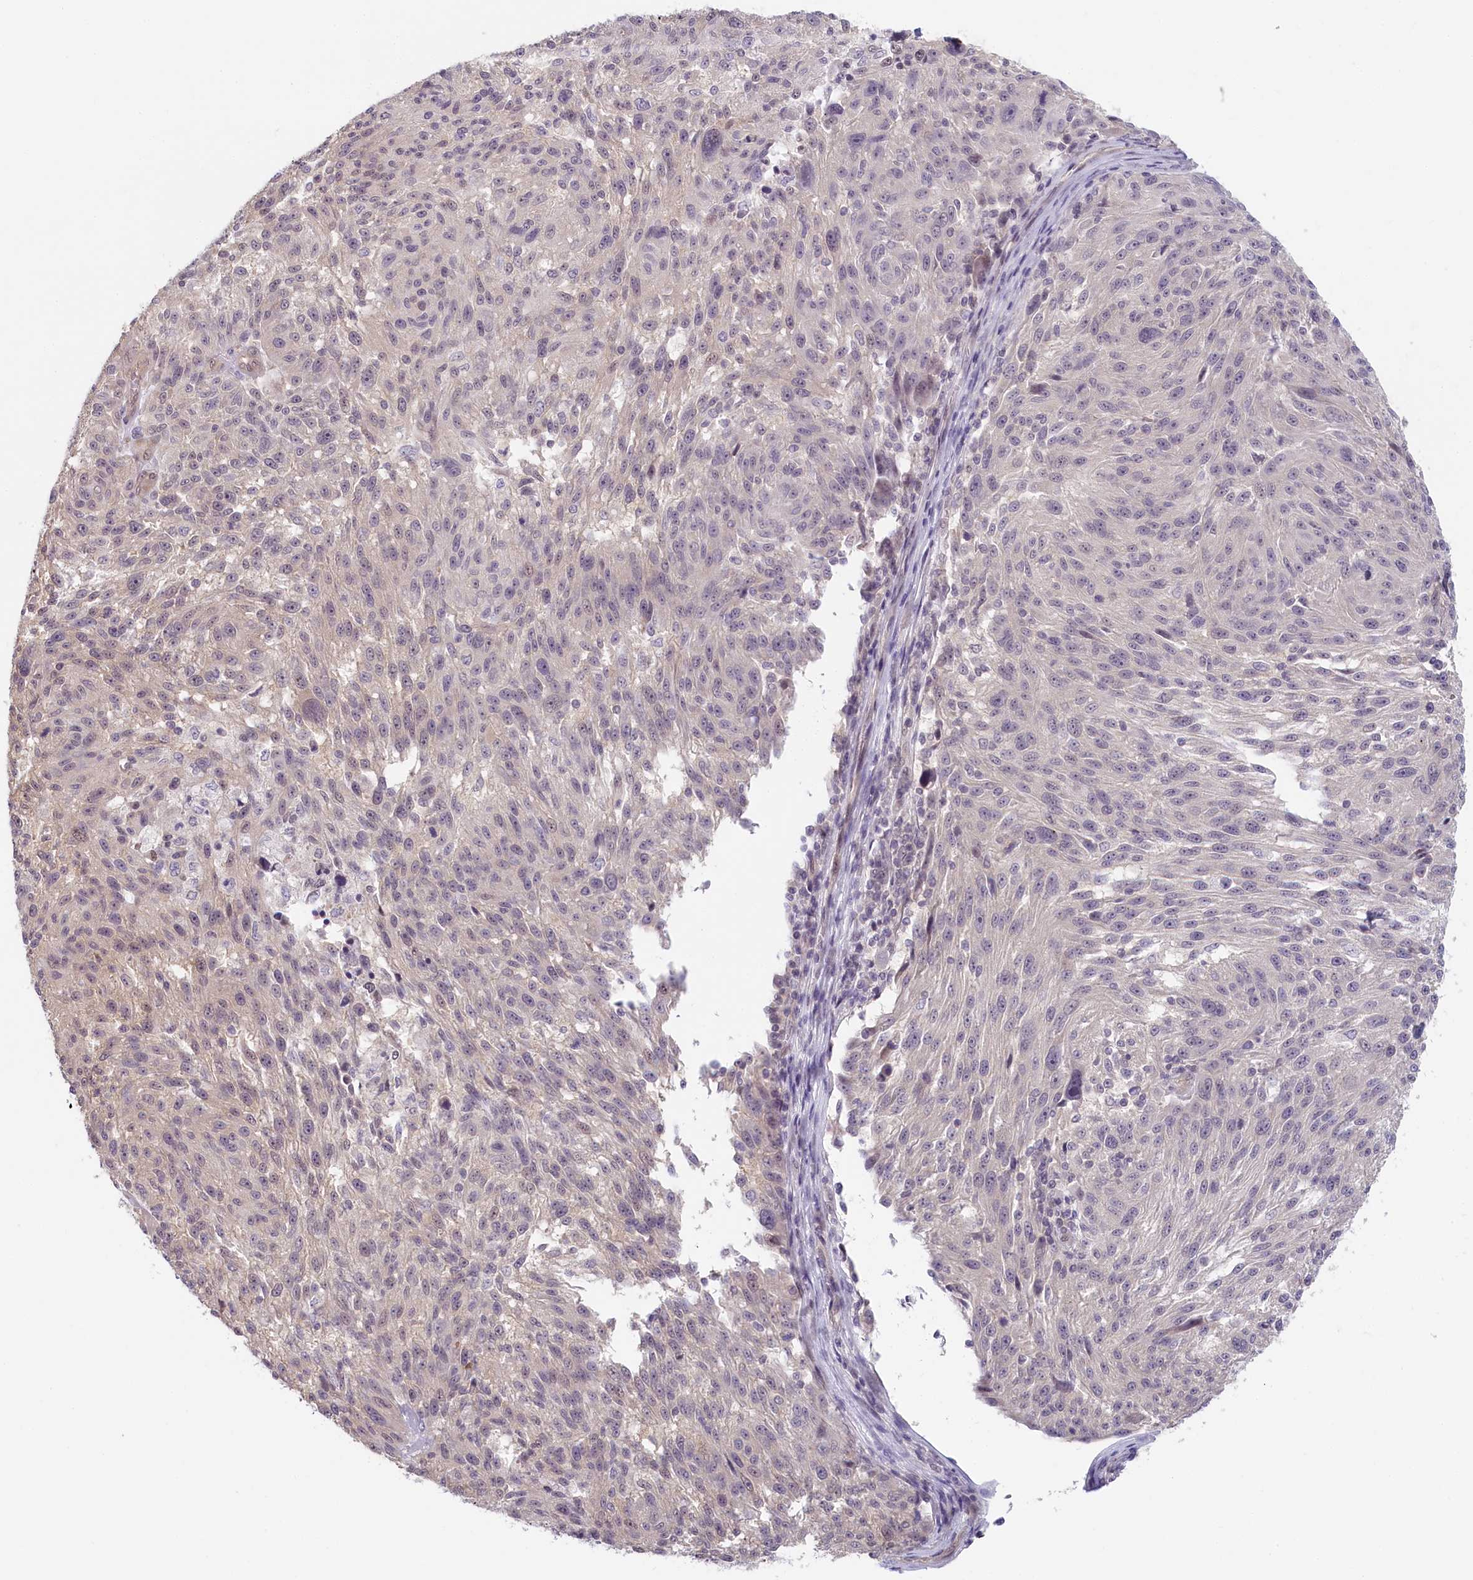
{"staining": {"intensity": "weak", "quantity": "<25%", "location": "nuclear"}, "tissue": "melanoma", "cell_type": "Tumor cells", "image_type": "cancer", "snomed": [{"axis": "morphology", "description": "Malignant melanoma, NOS"}, {"axis": "topography", "description": "Skin"}], "caption": "Tumor cells show no significant staining in melanoma. (Brightfield microscopy of DAB immunohistochemistry at high magnification).", "gene": "C19orf44", "patient": {"sex": "male", "age": 53}}